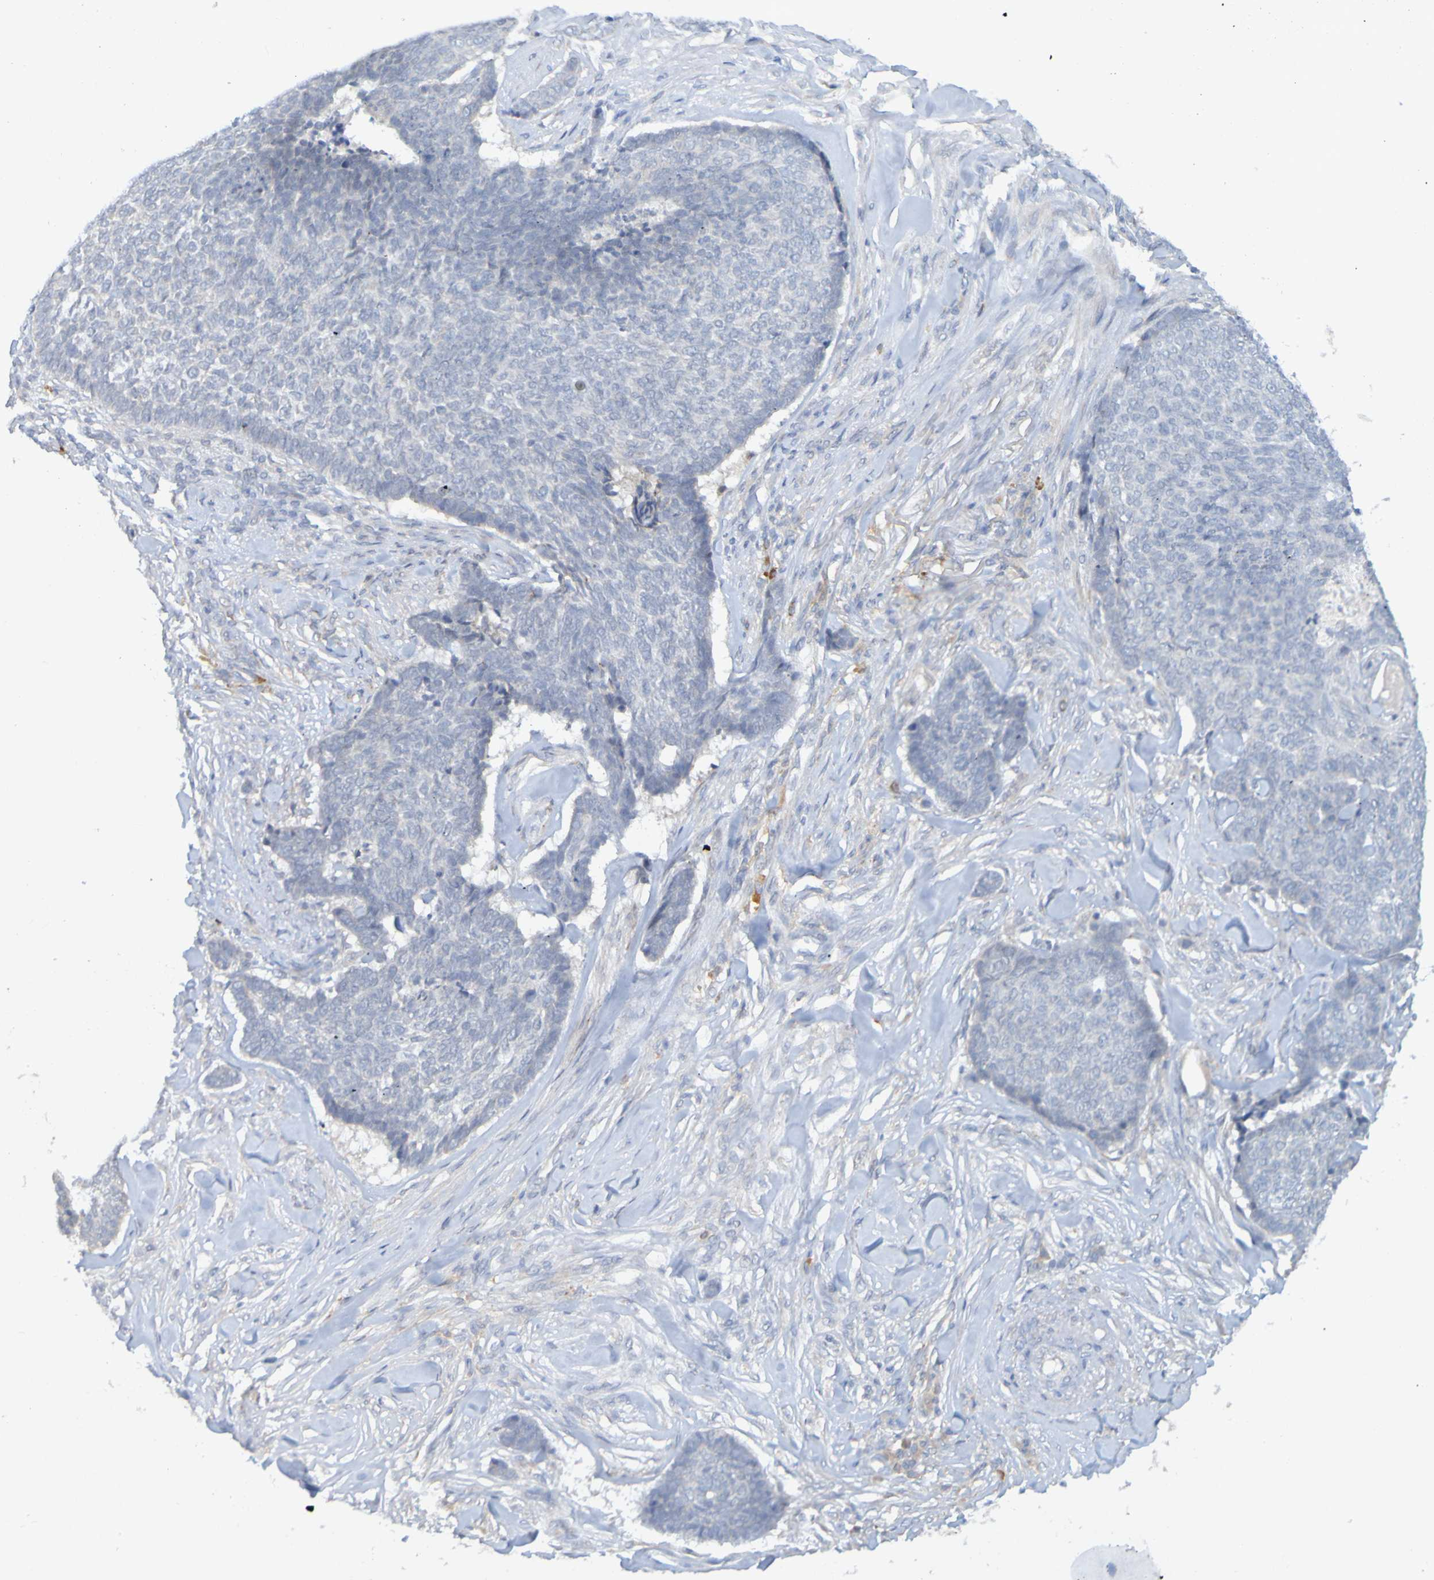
{"staining": {"intensity": "negative", "quantity": "none", "location": "none"}, "tissue": "skin cancer", "cell_type": "Tumor cells", "image_type": "cancer", "snomed": [{"axis": "morphology", "description": "Basal cell carcinoma"}, {"axis": "topography", "description": "Skin"}], "caption": "A high-resolution image shows IHC staining of skin cancer, which reveals no significant staining in tumor cells.", "gene": "LILRB5", "patient": {"sex": "male", "age": 84}}